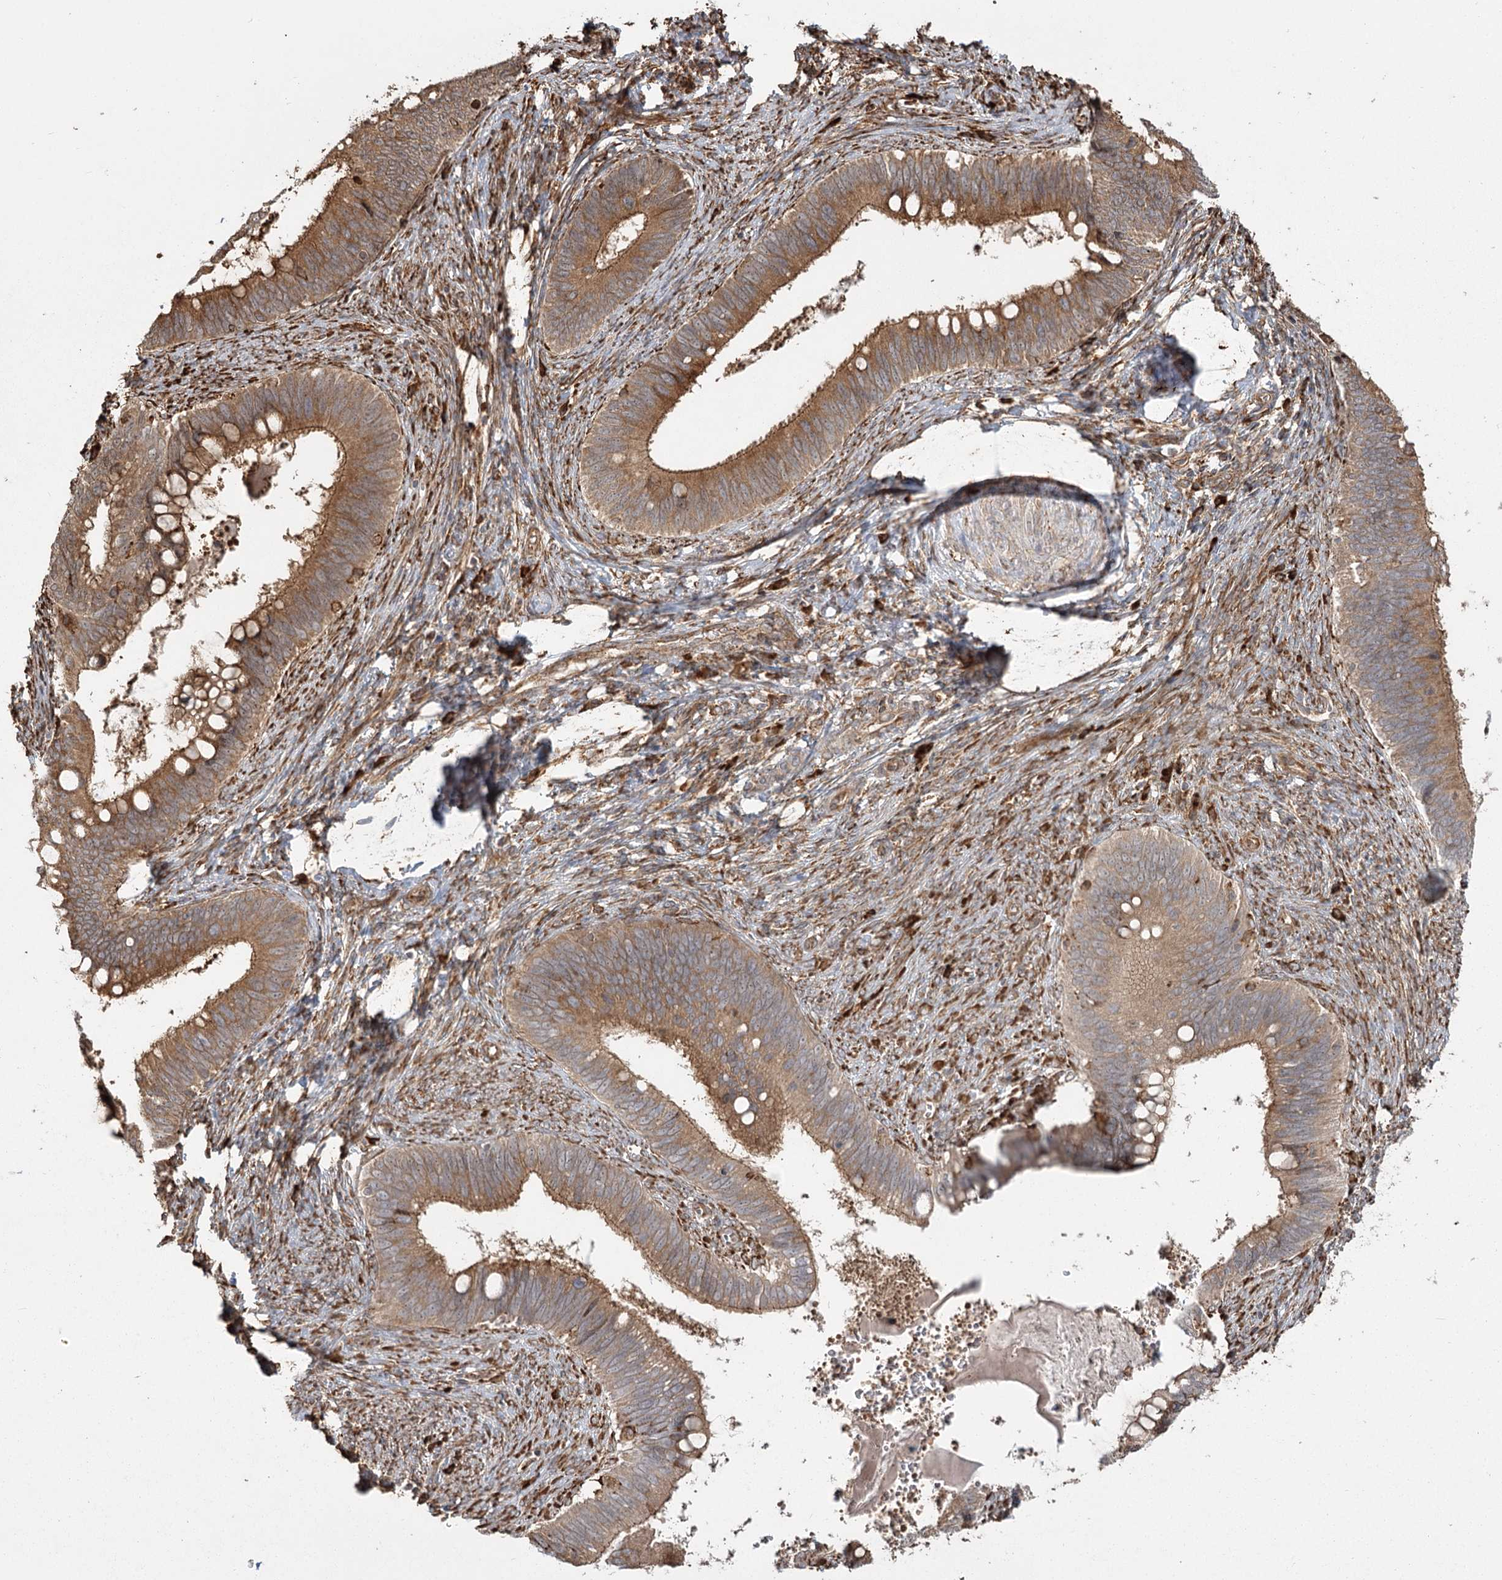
{"staining": {"intensity": "moderate", "quantity": ">75%", "location": "cytoplasmic/membranous"}, "tissue": "cervical cancer", "cell_type": "Tumor cells", "image_type": "cancer", "snomed": [{"axis": "morphology", "description": "Adenocarcinoma, NOS"}, {"axis": "topography", "description": "Cervix"}], "caption": "Brown immunohistochemical staining in cervical cancer (adenocarcinoma) exhibits moderate cytoplasmic/membranous expression in approximately >75% of tumor cells.", "gene": "FAM13A", "patient": {"sex": "female", "age": 42}}